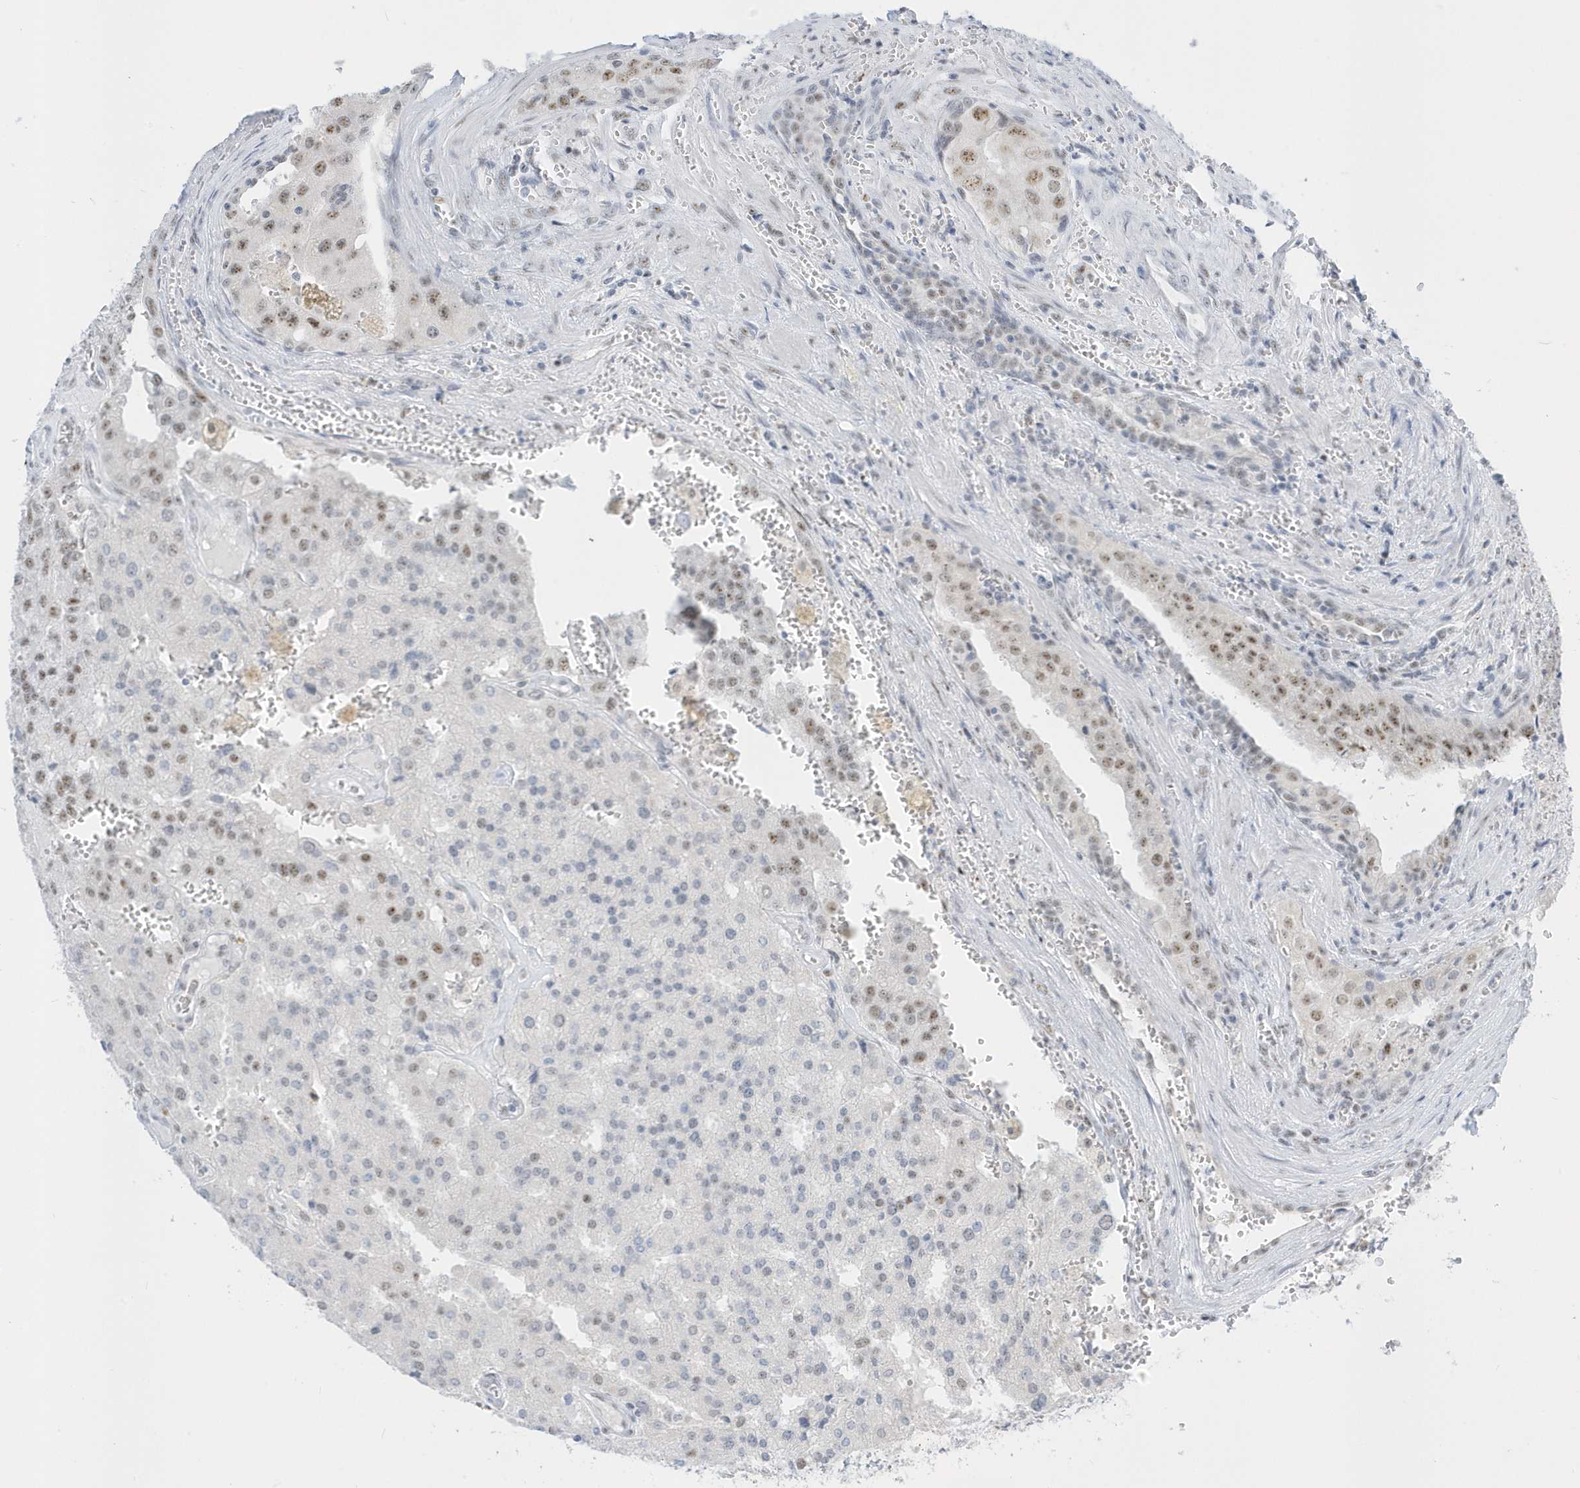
{"staining": {"intensity": "moderate", "quantity": "<25%", "location": "nuclear"}, "tissue": "prostate cancer", "cell_type": "Tumor cells", "image_type": "cancer", "snomed": [{"axis": "morphology", "description": "Adenocarcinoma, High grade"}, {"axis": "topography", "description": "Prostate"}], "caption": "Brown immunohistochemical staining in human prostate cancer shows moderate nuclear expression in approximately <25% of tumor cells. (DAB (3,3'-diaminobenzidine) IHC, brown staining for protein, blue staining for nuclei).", "gene": "PLEKHN1", "patient": {"sex": "male", "age": 68}}